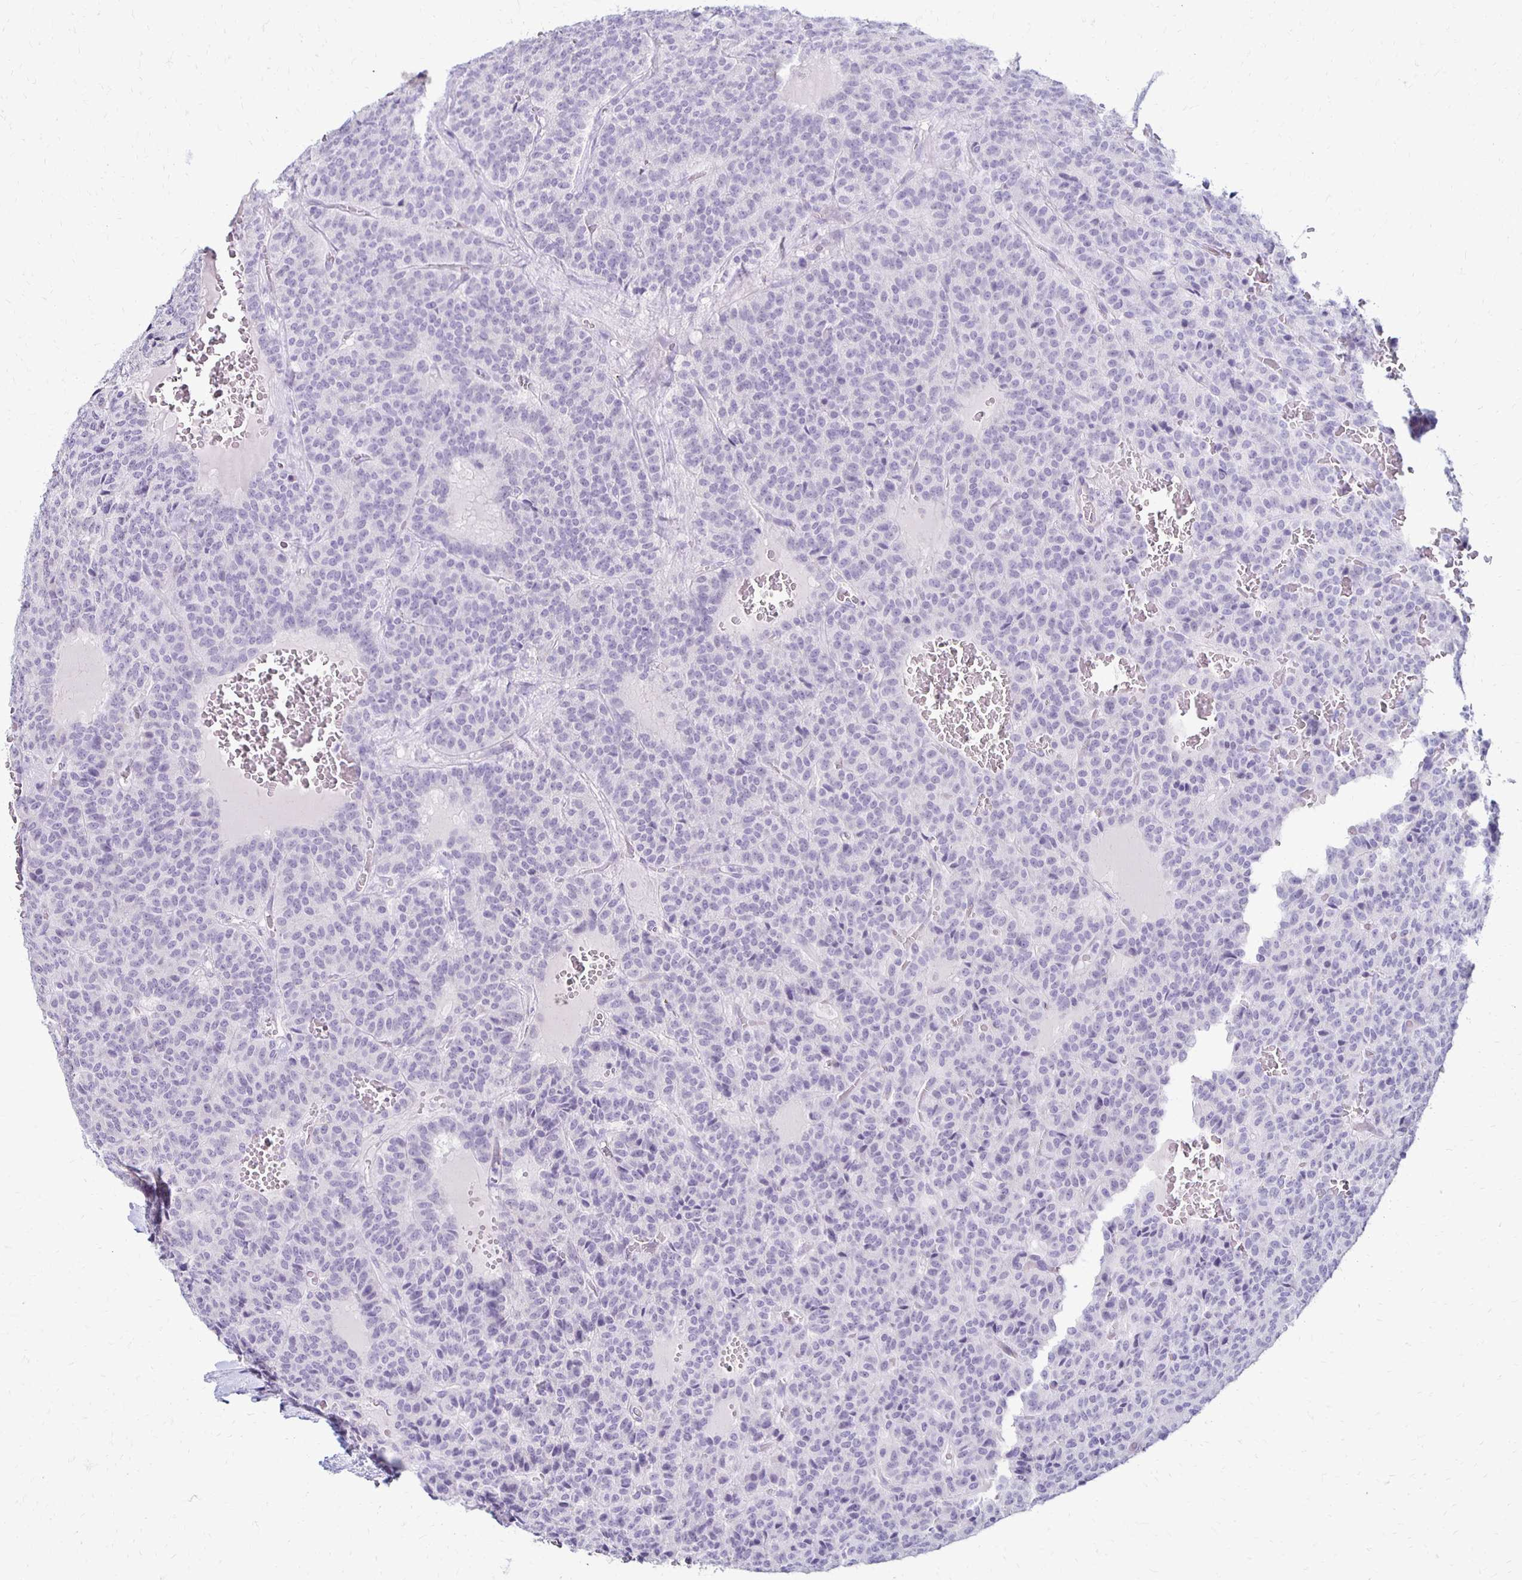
{"staining": {"intensity": "negative", "quantity": "none", "location": "none"}, "tissue": "carcinoid", "cell_type": "Tumor cells", "image_type": "cancer", "snomed": [{"axis": "morphology", "description": "Carcinoid, malignant, NOS"}, {"axis": "topography", "description": "Lung"}], "caption": "High magnification brightfield microscopy of carcinoid (malignant) stained with DAB (brown) and counterstained with hematoxylin (blue): tumor cells show no significant expression. (Immunohistochemistry, brightfield microscopy, high magnification).", "gene": "RYR1", "patient": {"sex": "male", "age": 70}}